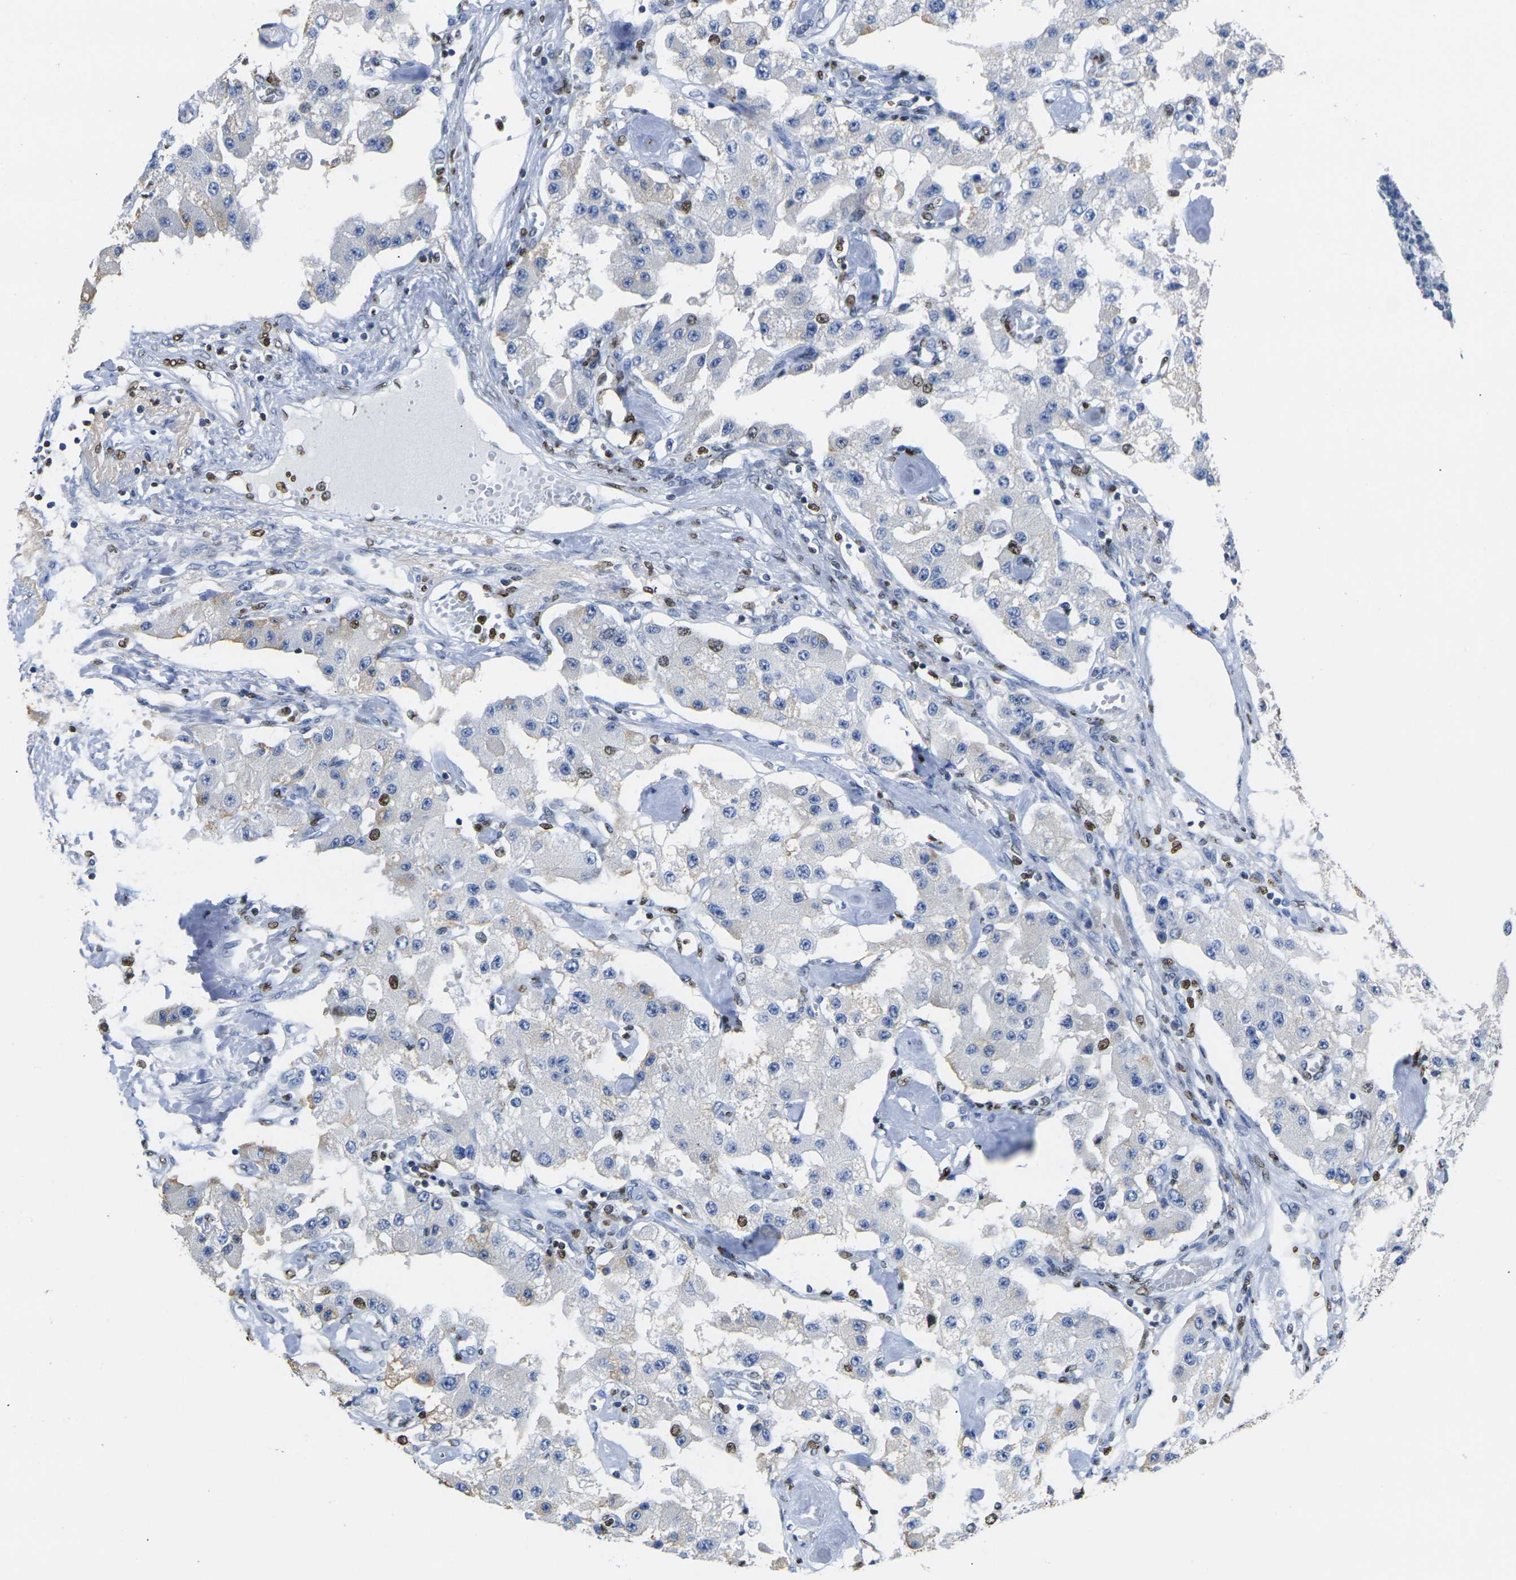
{"staining": {"intensity": "strong", "quantity": "<25%", "location": "nuclear"}, "tissue": "carcinoid", "cell_type": "Tumor cells", "image_type": "cancer", "snomed": [{"axis": "morphology", "description": "Carcinoid, malignant, NOS"}, {"axis": "topography", "description": "Pancreas"}], "caption": "Immunohistochemical staining of carcinoid reveals medium levels of strong nuclear protein positivity in about <25% of tumor cells.", "gene": "DRAXIN", "patient": {"sex": "male", "age": 41}}